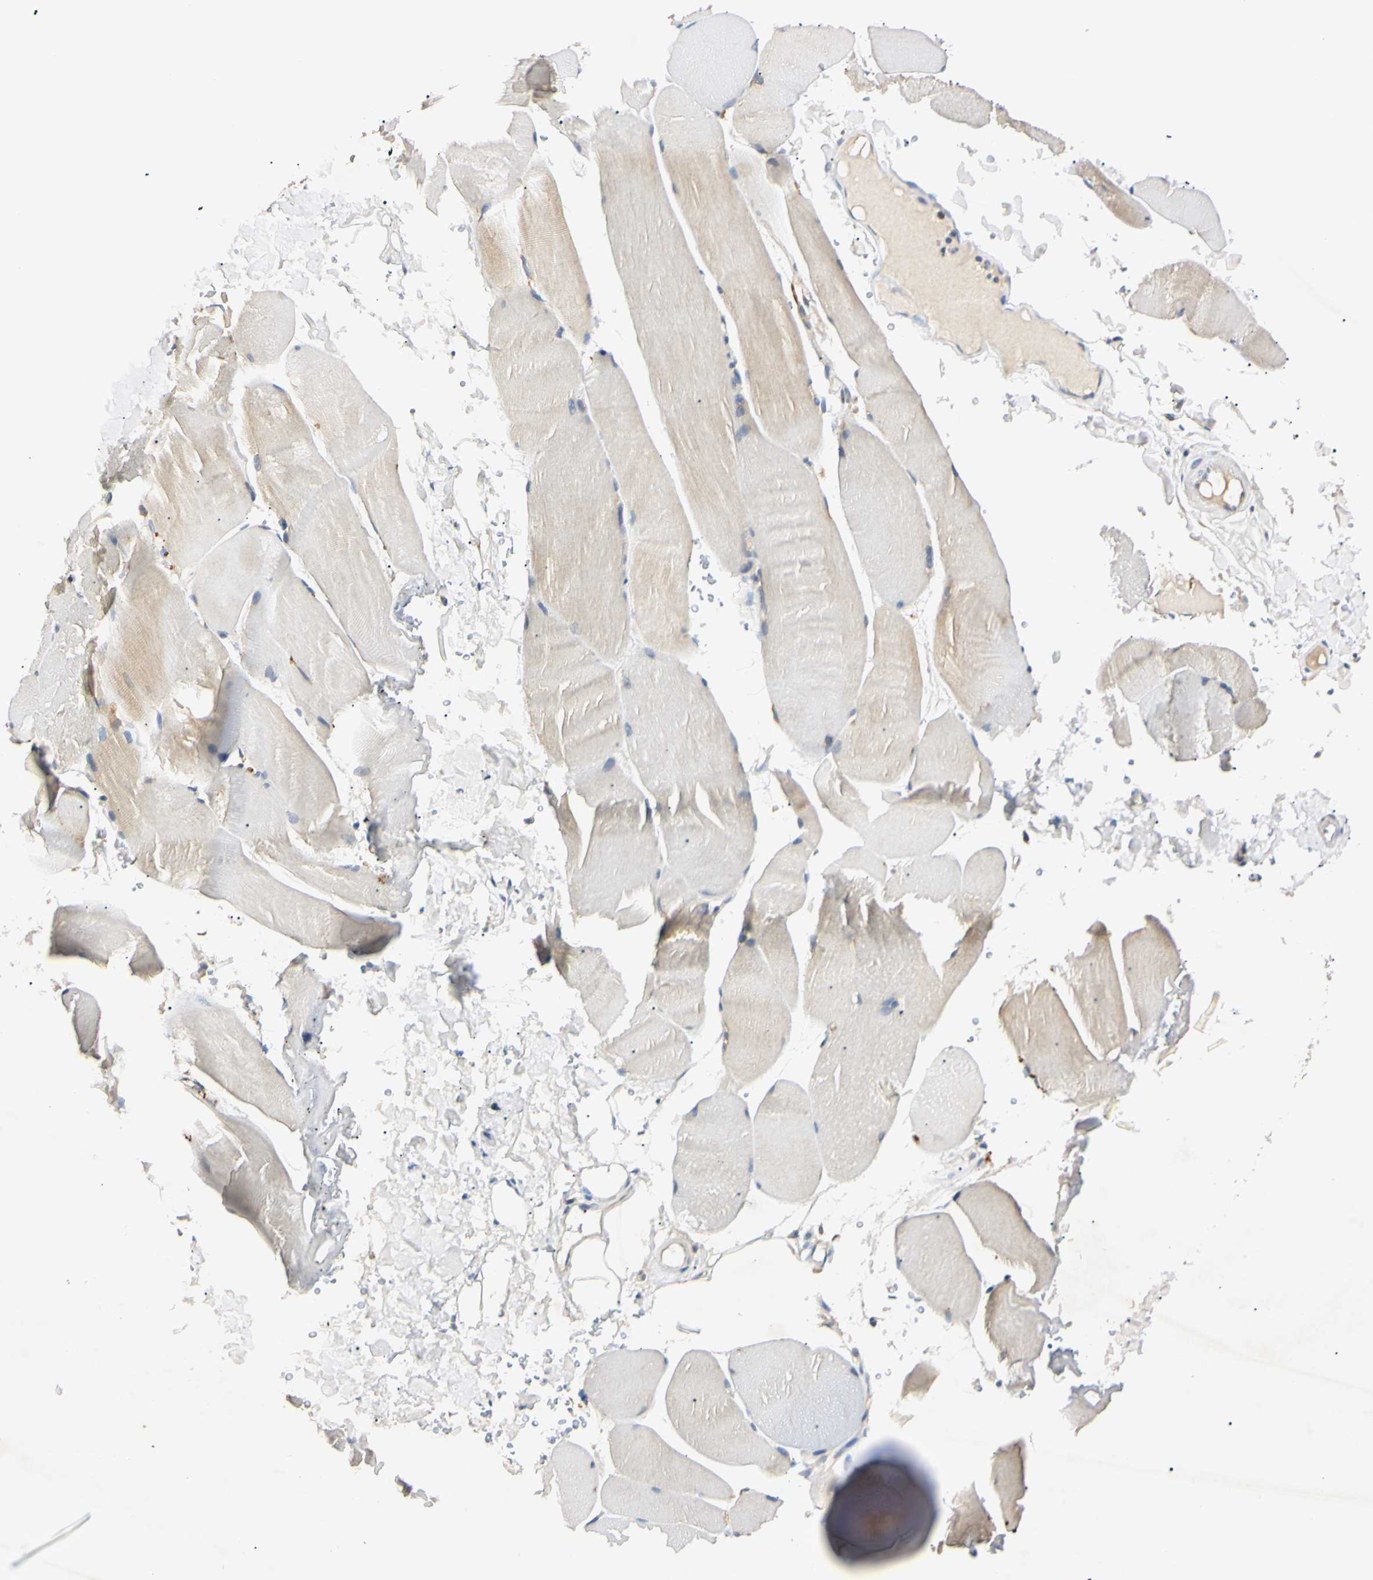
{"staining": {"intensity": "weak", "quantity": "25%-75%", "location": "cytoplasmic/membranous"}, "tissue": "skeletal muscle", "cell_type": "Myocytes", "image_type": "normal", "snomed": [{"axis": "morphology", "description": "Normal tissue, NOS"}, {"axis": "topography", "description": "Skin"}, {"axis": "topography", "description": "Skeletal muscle"}], "caption": "This image displays unremarkable skeletal muscle stained with IHC to label a protein in brown. The cytoplasmic/membranous of myocytes show weak positivity for the protein. Nuclei are counter-stained blue.", "gene": "DNAJB12", "patient": {"sex": "male", "age": 83}}